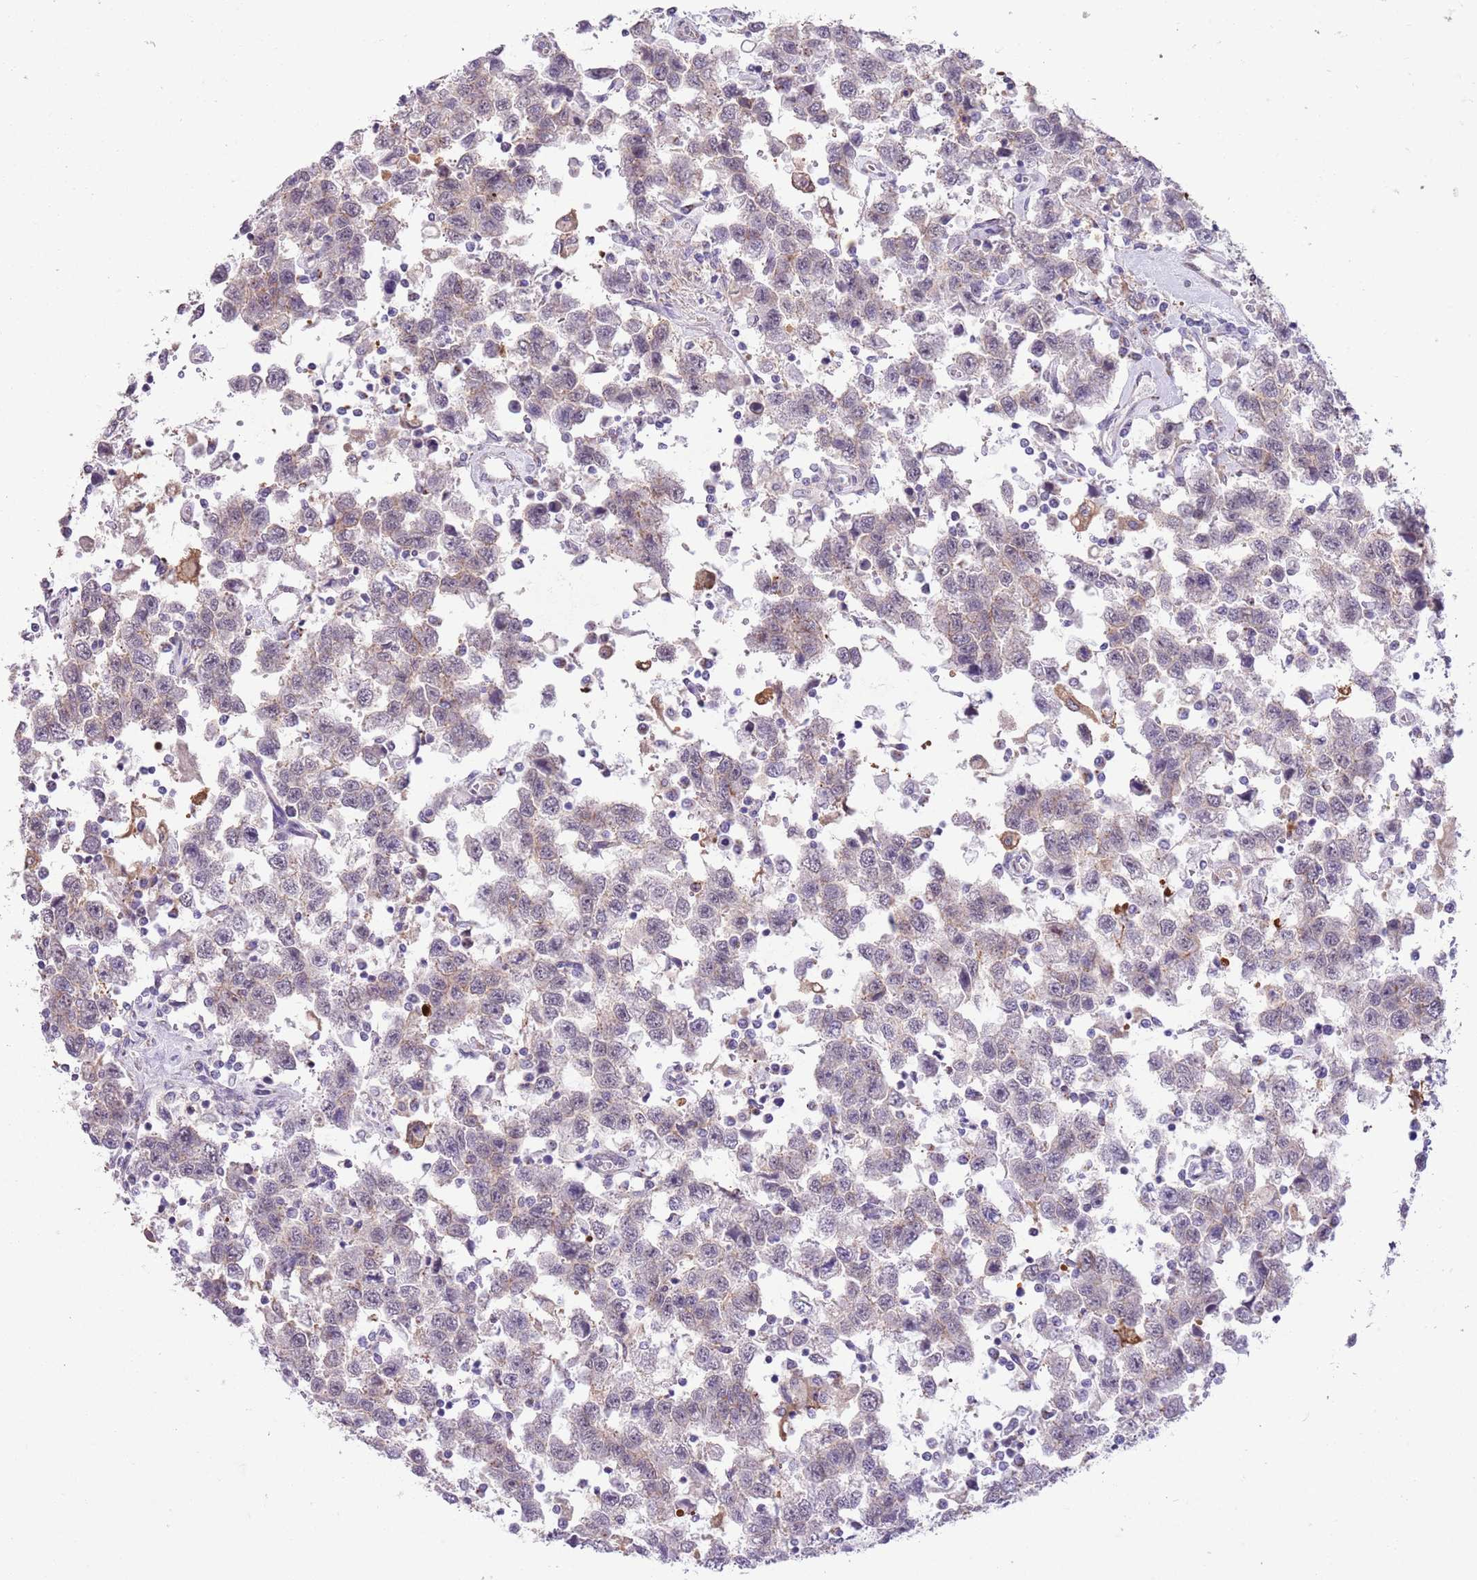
{"staining": {"intensity": "negative", "quantity": "none", "location": "none"}, "tissue": "testis cancer", "cell_type": "Tumor cells", "image_type": "cancer", "snomed": [{"axis": "morphology", "description": "Seminoma, NOS"}, {"axis": "topography", "description": "Testis"}], "caption": "Seminoma (testis) was stained to show a protein in brown. There is no significant expression in tumor cells.", "gene": "CREBZF", "patient": {"sex": "male", "age": 41}}